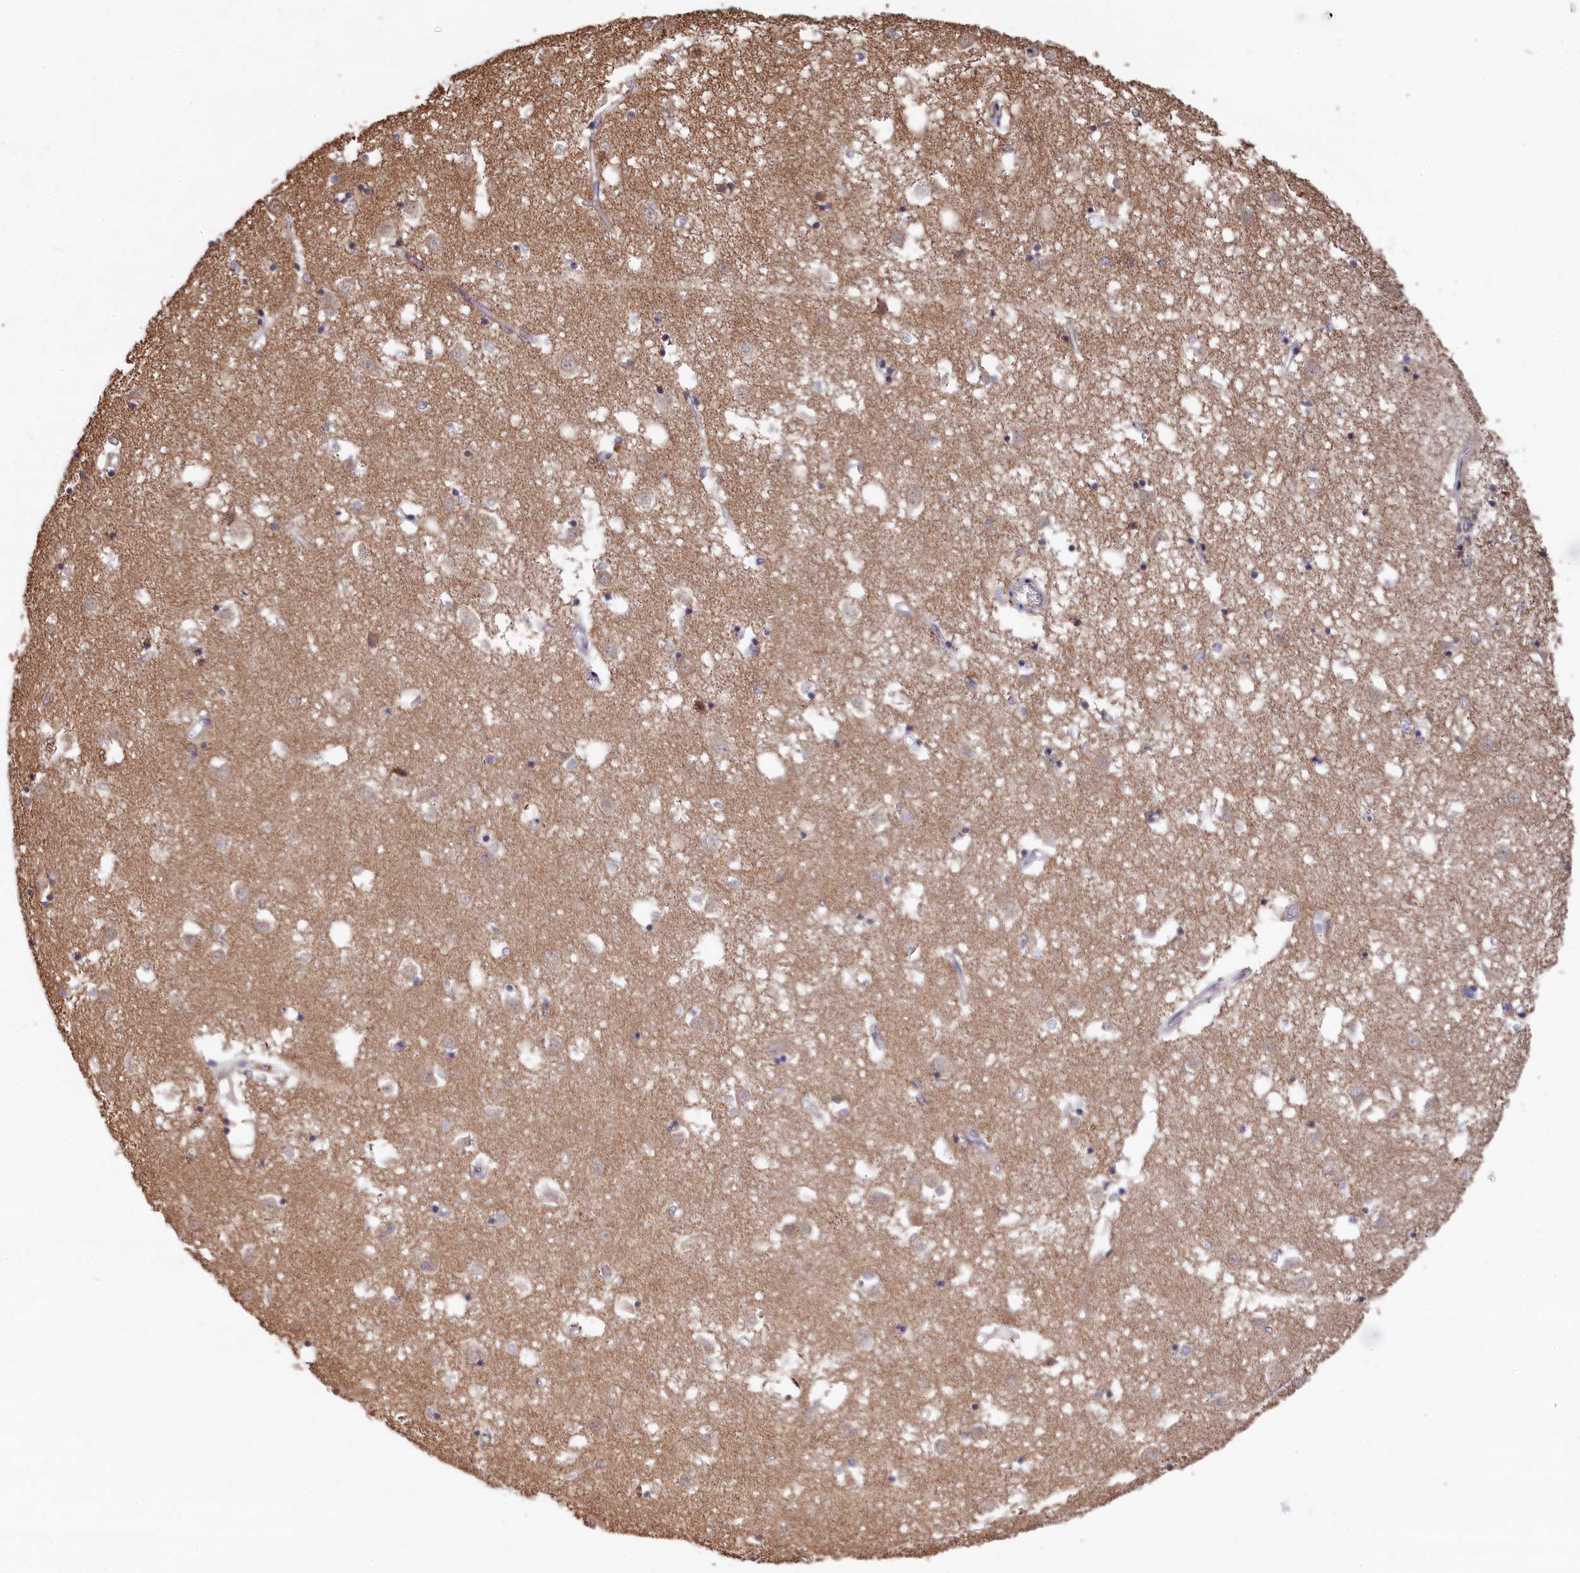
{"staining": {"intensity": "moderate", "quantity": "<25%", "location": "cytoplasmic/membranous,nuclear"}, "tissue": "caudate", "cell_type": "Glial cells", "image_type": "normal", "snomed": [{"axis": "morphology", "description": "Normal tissue, NOS"}, {"axis": "topography", "description": "Lateral ventricle wall"}], "caption": "This histopathology image displays normal caudate stained with immunohistochemistry to label a protein in brown. The cytoplasmic/membranous,nuclear of glial cells show moderate positivity for the protein. Nuclei are counter-stained blue.", "gene": "TAB1", "patient": {"sex": "male", "age": 70}}